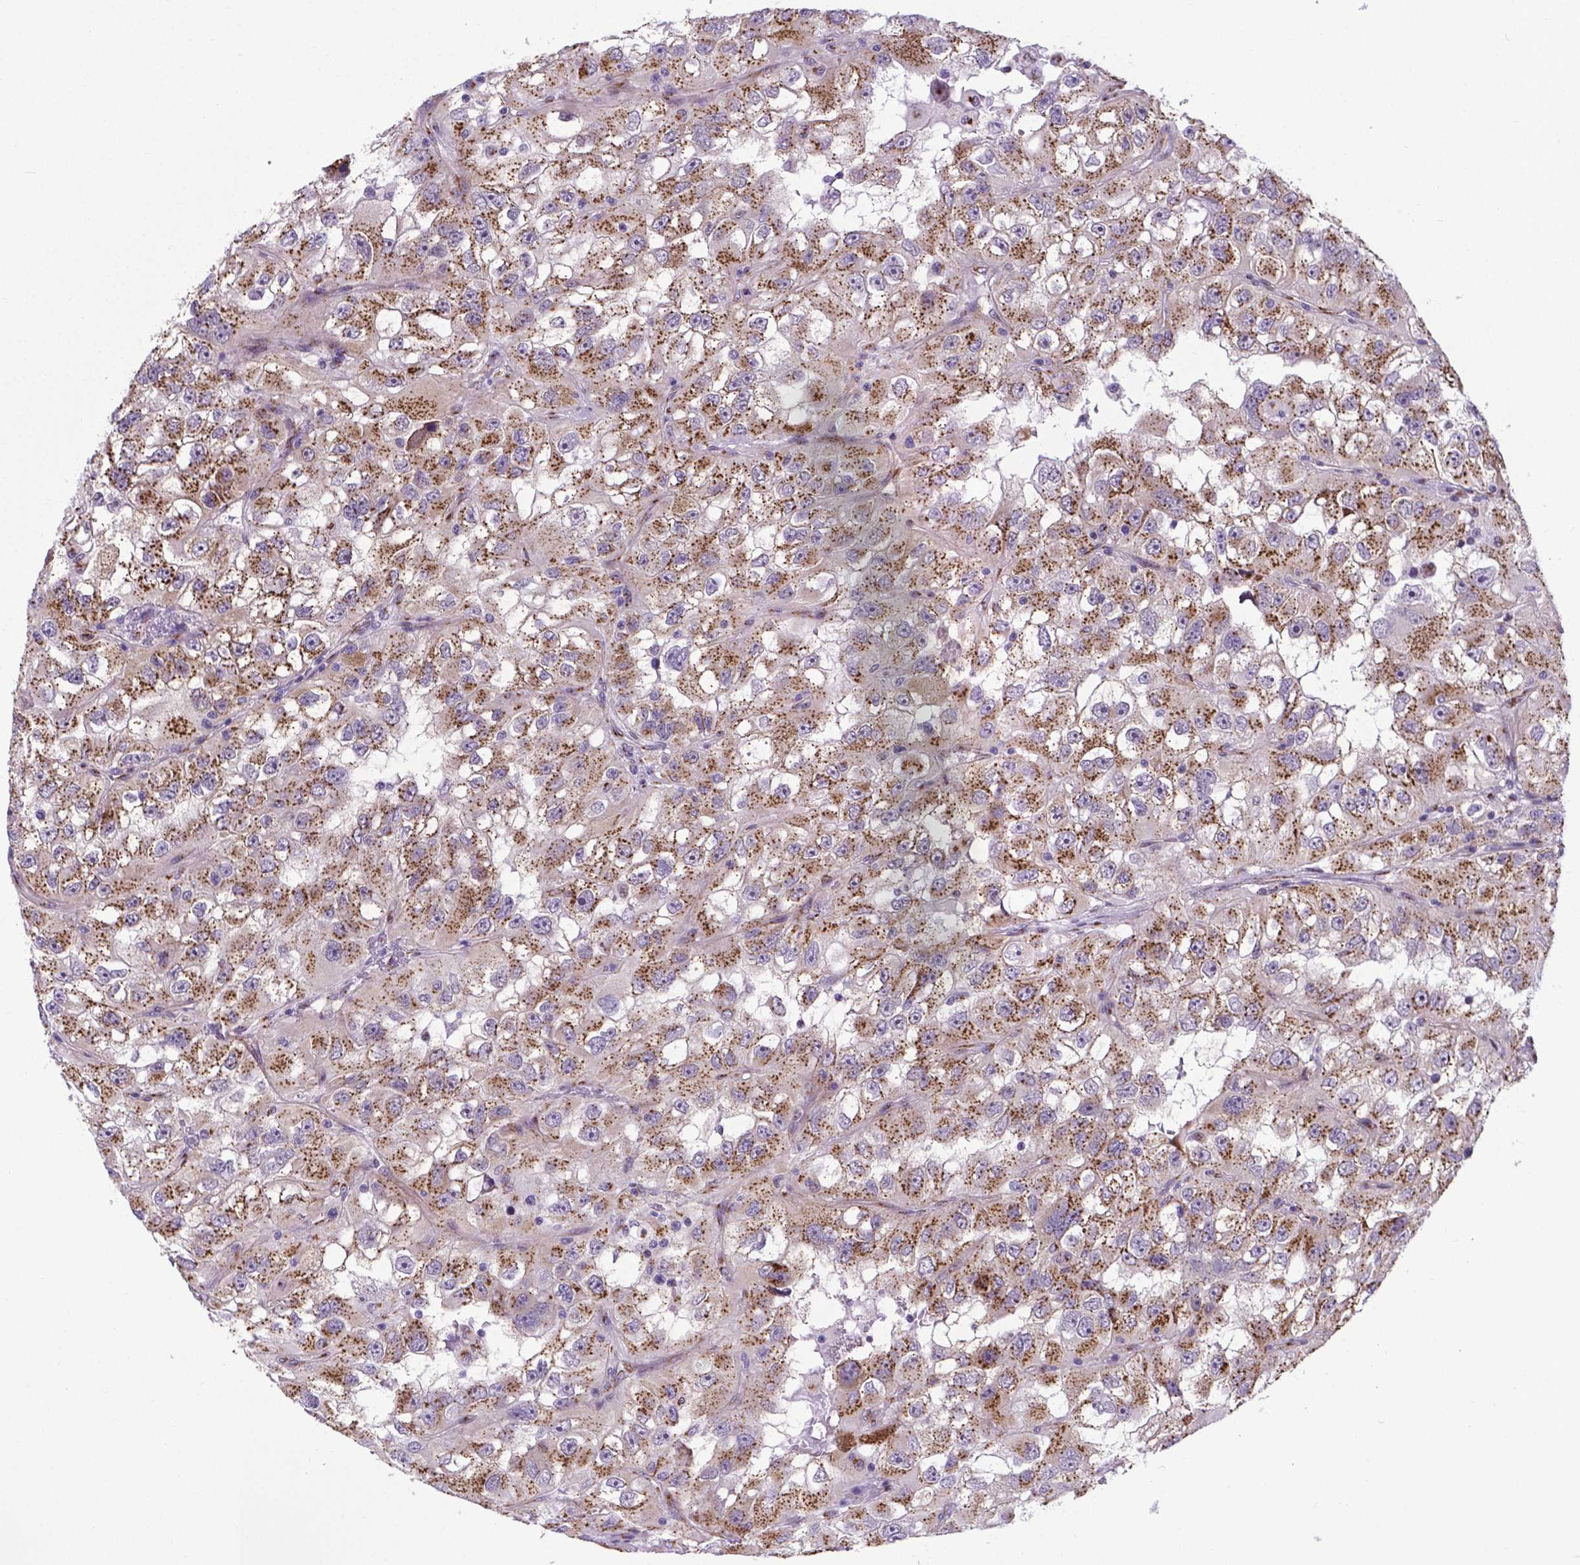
{"staining": {"intensity": "moderate", "quantity": "25%-75%", "location": "cytoplasmic/membranous"}, "tissue": "renal cancer", "cell_type": "Tumor cells", "image_type": "cancer", "snomed": [{"axis": "morphology", "description": "Adenocarcinoma, NOS"}, {"axis": "topography", "description": "Kidney"}], "caption": "Moderate cytoplasmic/membranous protein expression is present in approximately 25%-75% of tumor cells in adenocarcinoma (renal). Using DAB (brown) and hematoxylin (blue) stains, captured at high magnification using brightfield microscopy.", "gene": "MRPL10", "patient": {"sex": "male", "age": 64}}